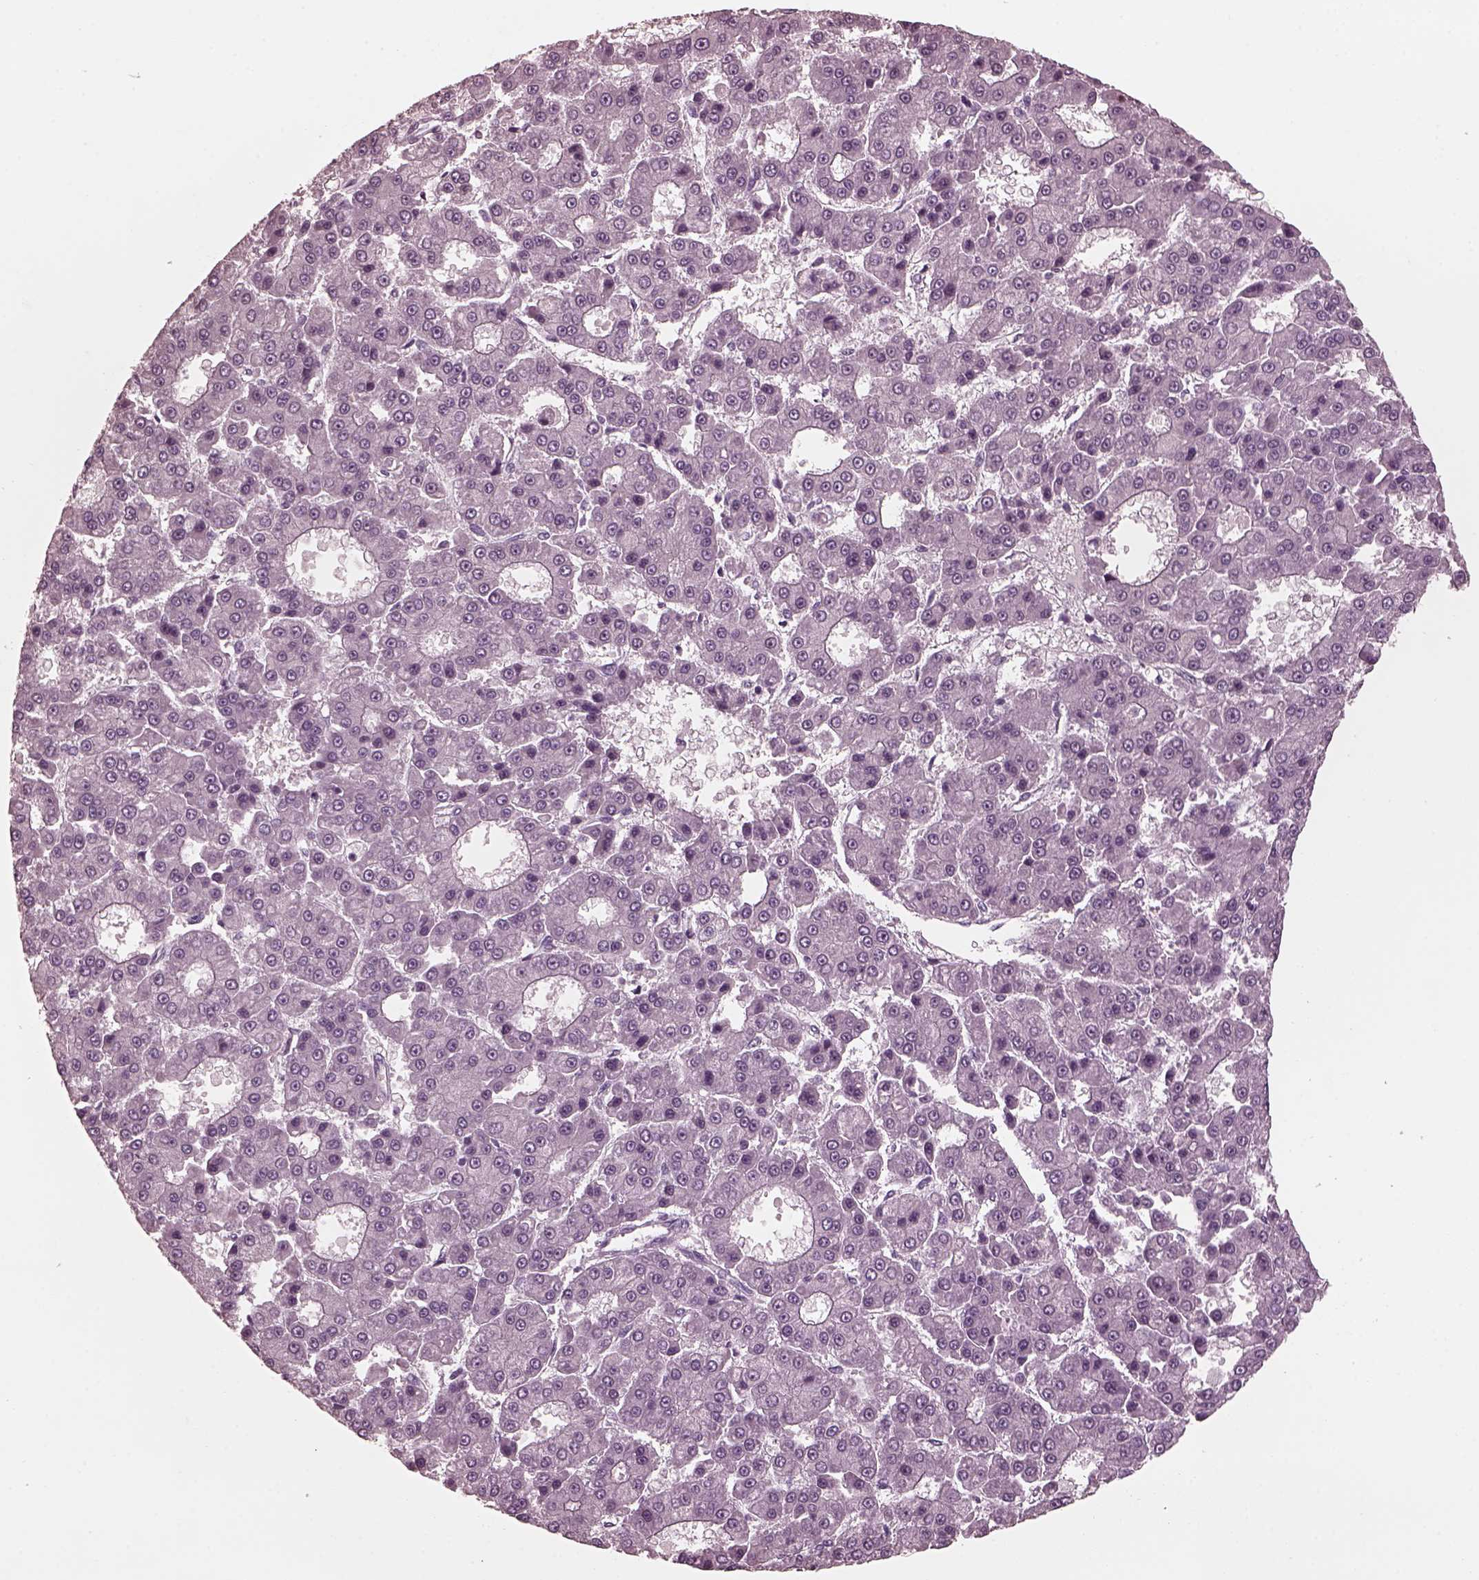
{"staining": {"intensity": "negative", "quantity": "none", "location": "none"}, "tissue": "liver cancer", "cell_type": "Tumor cells", "image_type": "cancer", "snomed": [{"axis": "morphology", "description": "Carcinoma, Hepatocellular, NOS"}, {"axis": "topography", "description": "Liver"}], "caption": "Photomicrograph shows no significant protein expression in tumor cells of liver cancer (hepatocellular carcinoma). (Immunohistochemistry (ihc), brightfield microscopy, high magnification).", "gene": "CGA", "patient": {"sex": "male", "age": 70}}